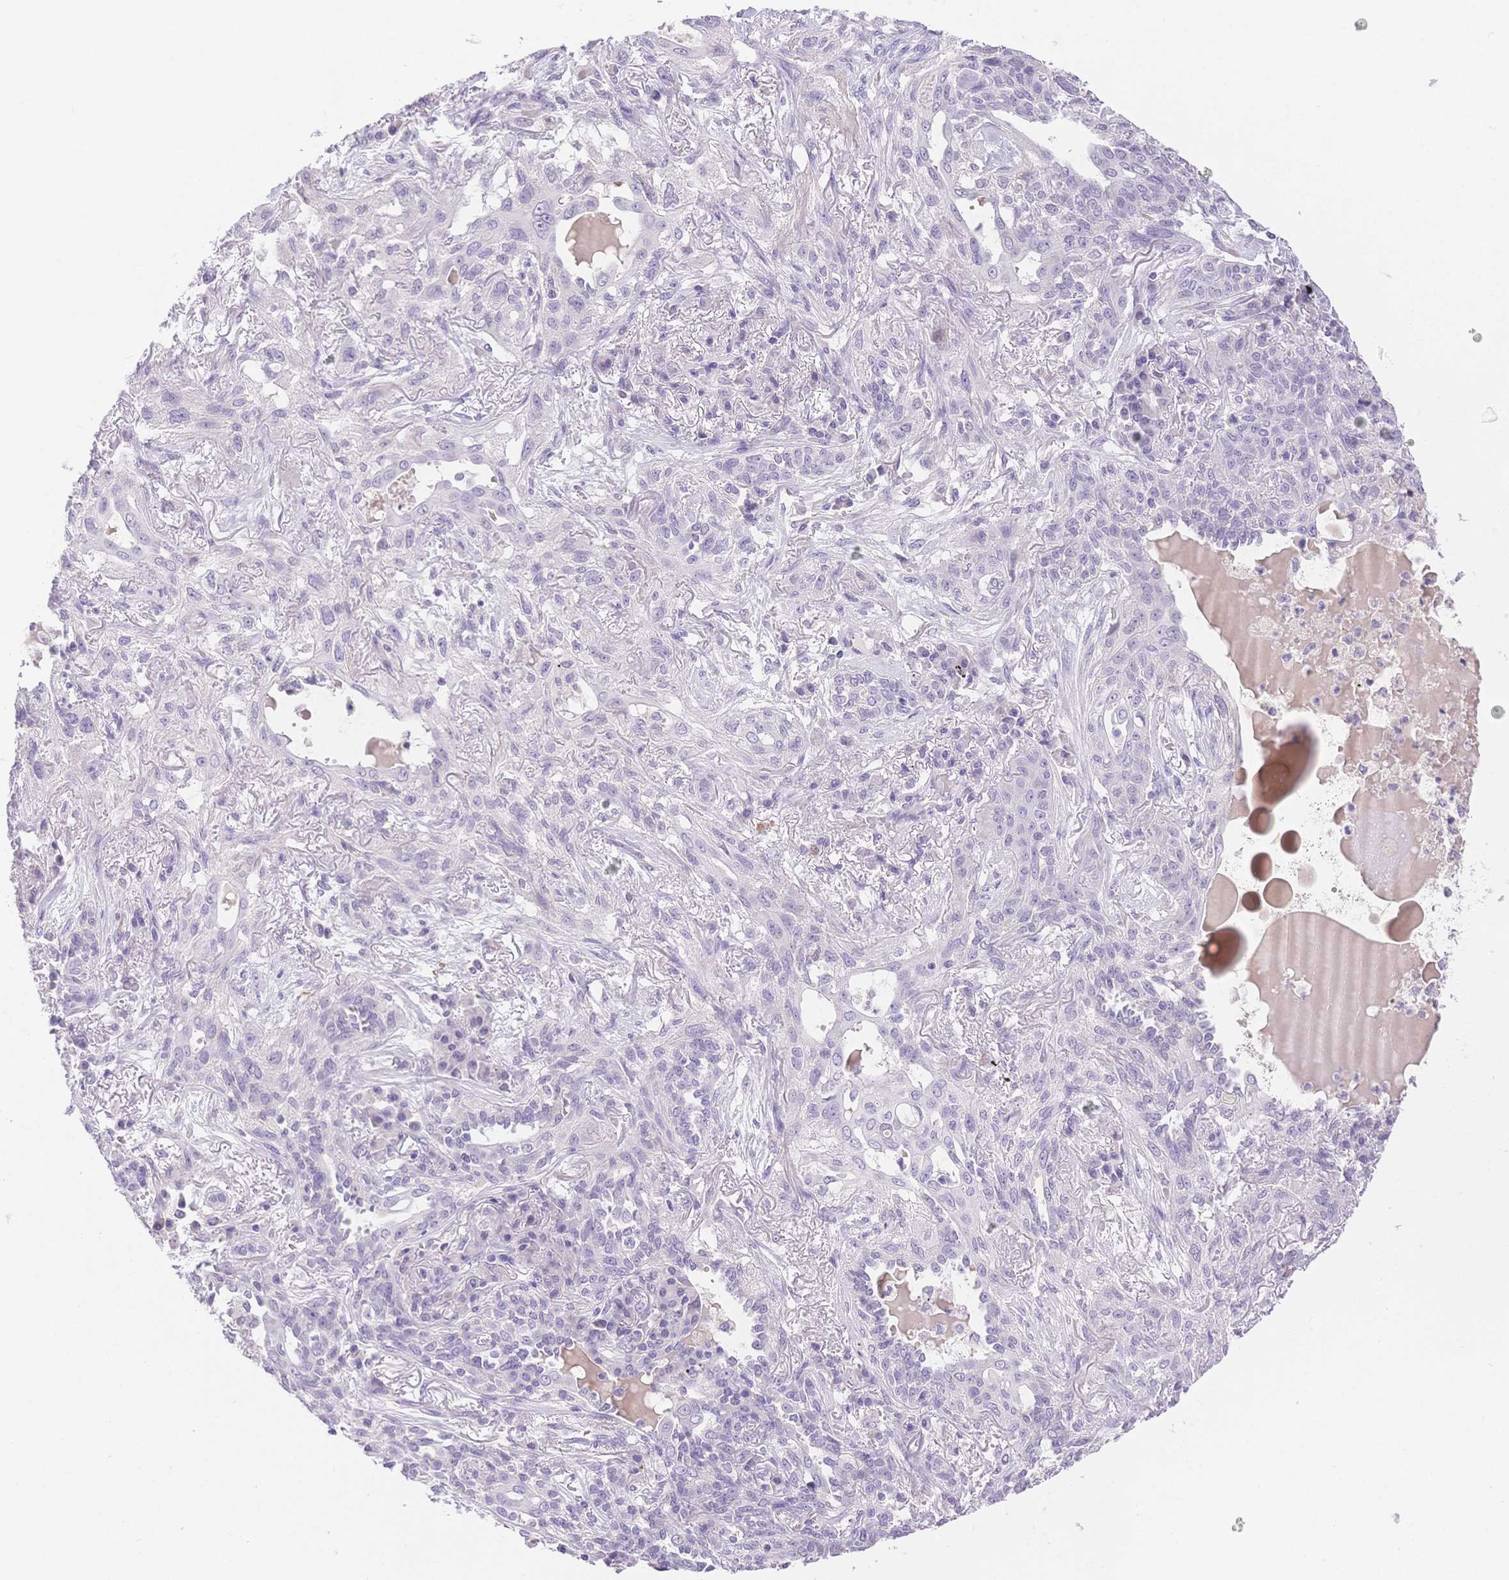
{"staining": {"intensity": "negative", "quantity": "none", "location": "none"}, "tissue": "lung cancer", "cell_type": "Tumor cells", "image_type": "cancer", "snomed": [{"axis": "morphology", "description": "Squamous cell carcinoma, NOS"}, {"axis": "topography", "description": "Lung"}], "caption": "Immunohistochemistry micrograph of squamous cell carcinoma (lung) stained for a protein (brown), which exhibits no staining in tumor cells.", "gene": "MYOM1", "patient": {"sex": "female", "age": 70}}